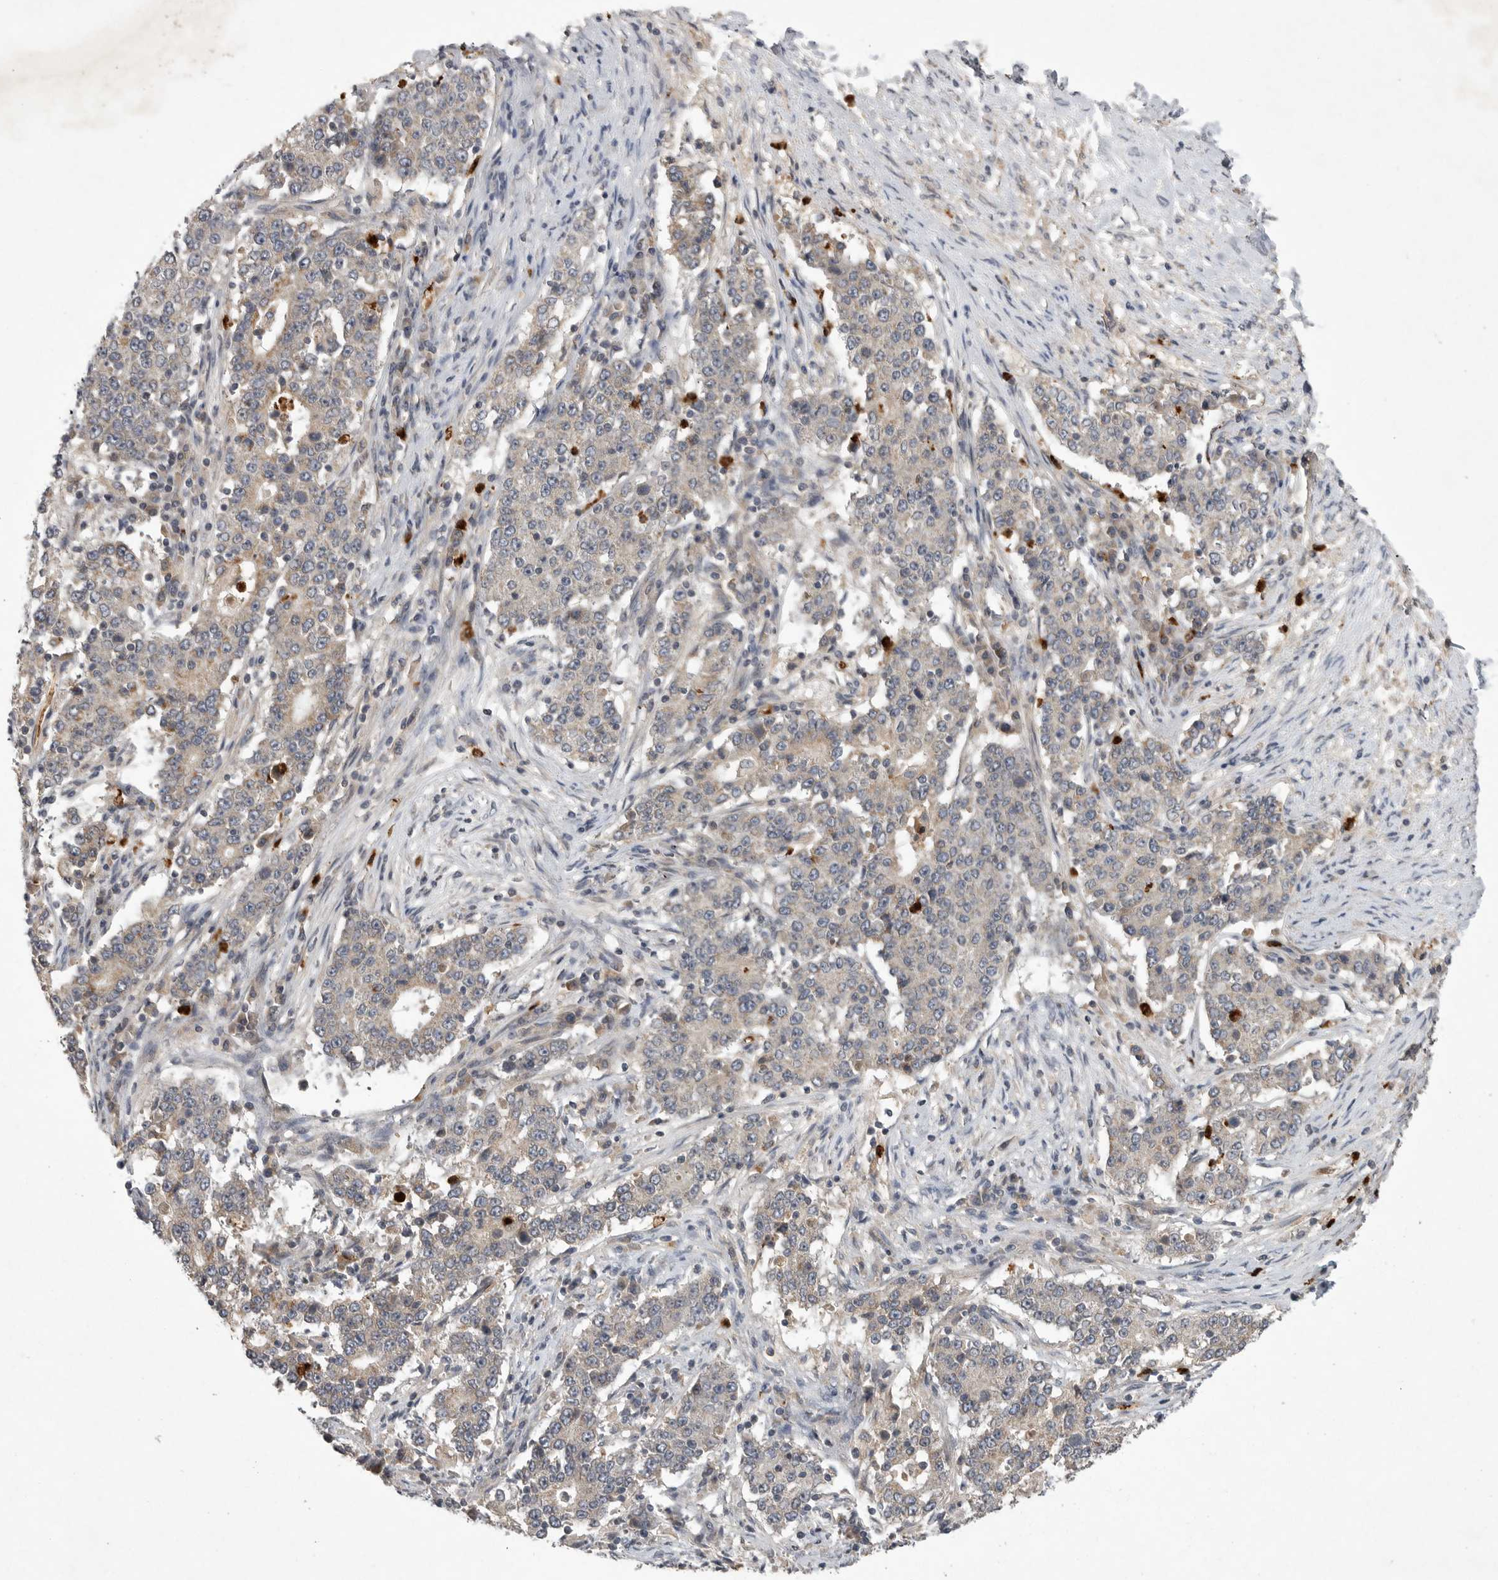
{"staining": {"intensity": "weak", "quantity": "<25%", "location": "cytoplasmic/membranous"}, "tissue": "stomach cancer", "cell_type": "Tumor cells", "image_type": "cancer", "snomed": [{"axis": "morphology", "description": "Adenocarcinoma, NOS"}, {"axis": "topography", "description": "Stomach"}], "caption": "High magnification brightfield microscopy of adenocarcinoma (stomach) stained with DAB (brown) and counterstained with hematoxylin (blue): tumor cells show no significant expression. (Brightfield microscopy of DAB (3,3'-diaminobenzidine) immunohistochemistry (IHC) at high magnification).", "gene": "UBE3D", "patient": {"sex": "male", "age": 59}}